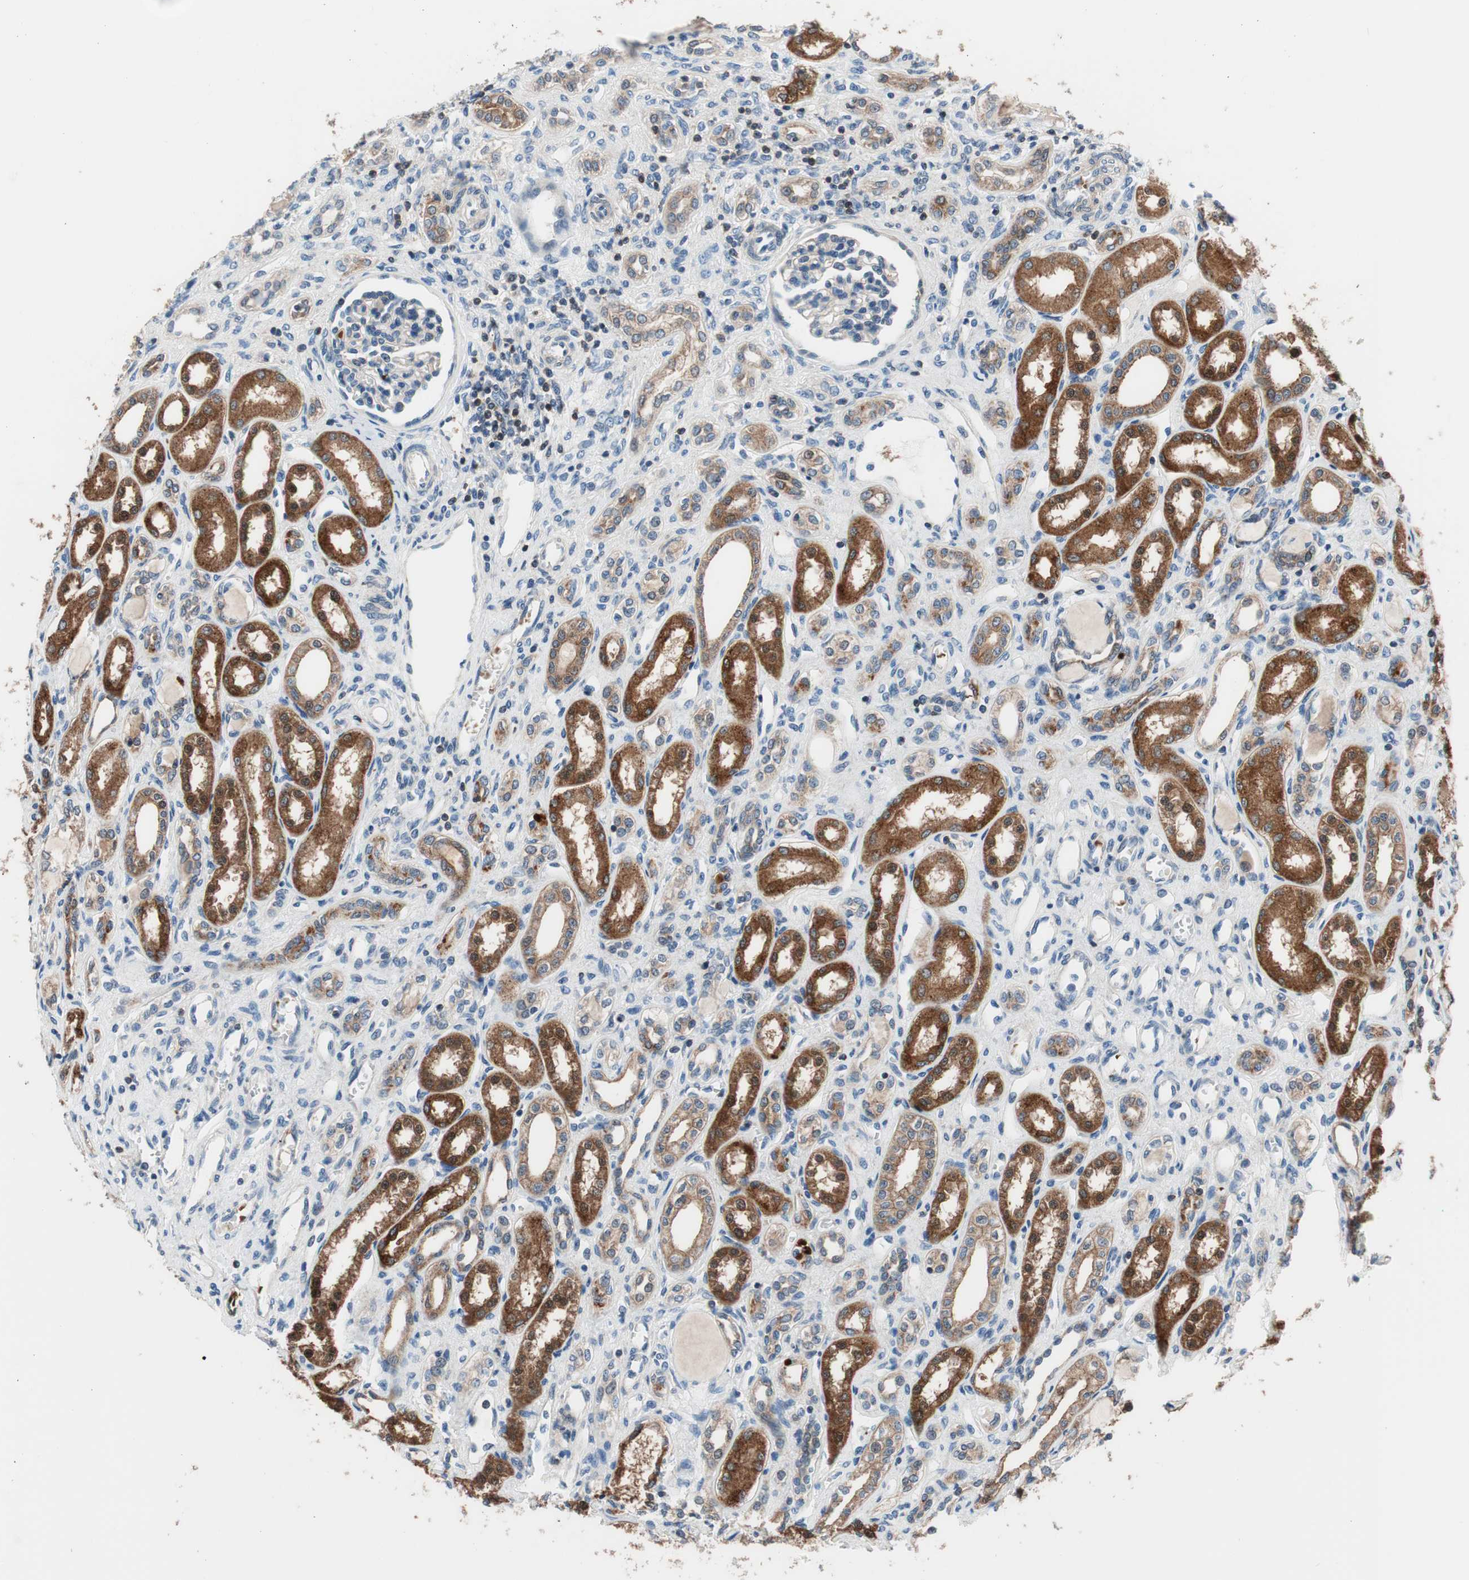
{"staining": {"intensity": "negative", "quantity": "none", "location": "none"}, "tissue": "kidney", "cell_type": "Cells in glomeruli", "image_type": "normal", "snomed": [{"axis": "morphology", "description": "Normal tissue, NOS"}, {"axis": "topography", "description": "Kidney"}], "caption": "Immunohistochemistry image of unremarkable kidney stained for a protein (brown), which displays no expression in cells in glomeruli.", "gene": "PRDX2", "patient": {"sex": "male", "age": 7}}